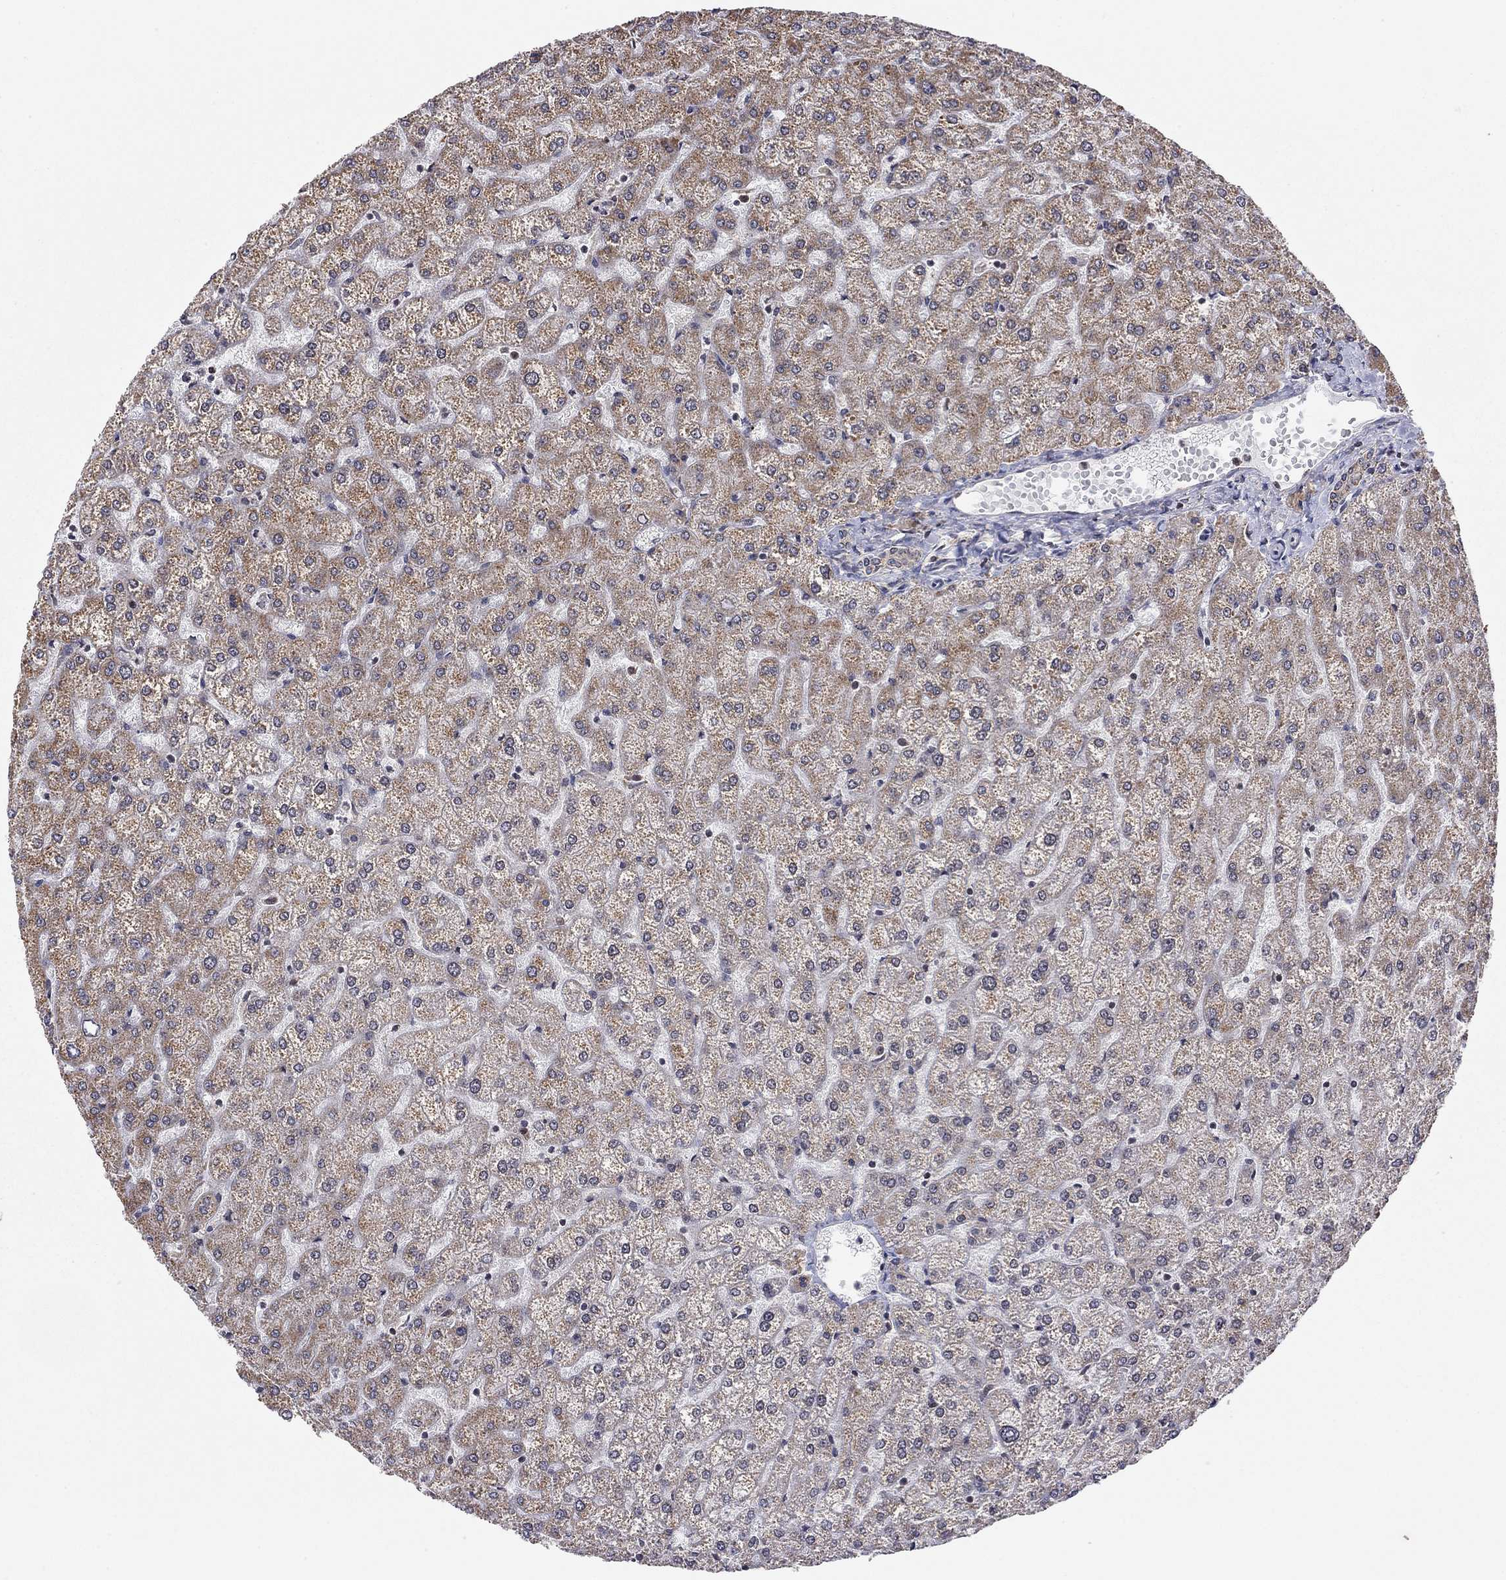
{"staining": {"intensity": "negative", "quantity": "none", "location": "none"}, "tissue": "liver", "cell_type": "Cholangiocytes", "image_type": "normal", "snomed": [{"axis": "morphology", "description": "Normal tissue, NOS"}, {"axis": "topography", "description": "Liver"}], "caption": "Cholangiocytes are negative for brown protein staining in benign liver. Nuclei are stained in blue.", "gene": "TDP1", "patient": {"sex": "female", "age": 32}}